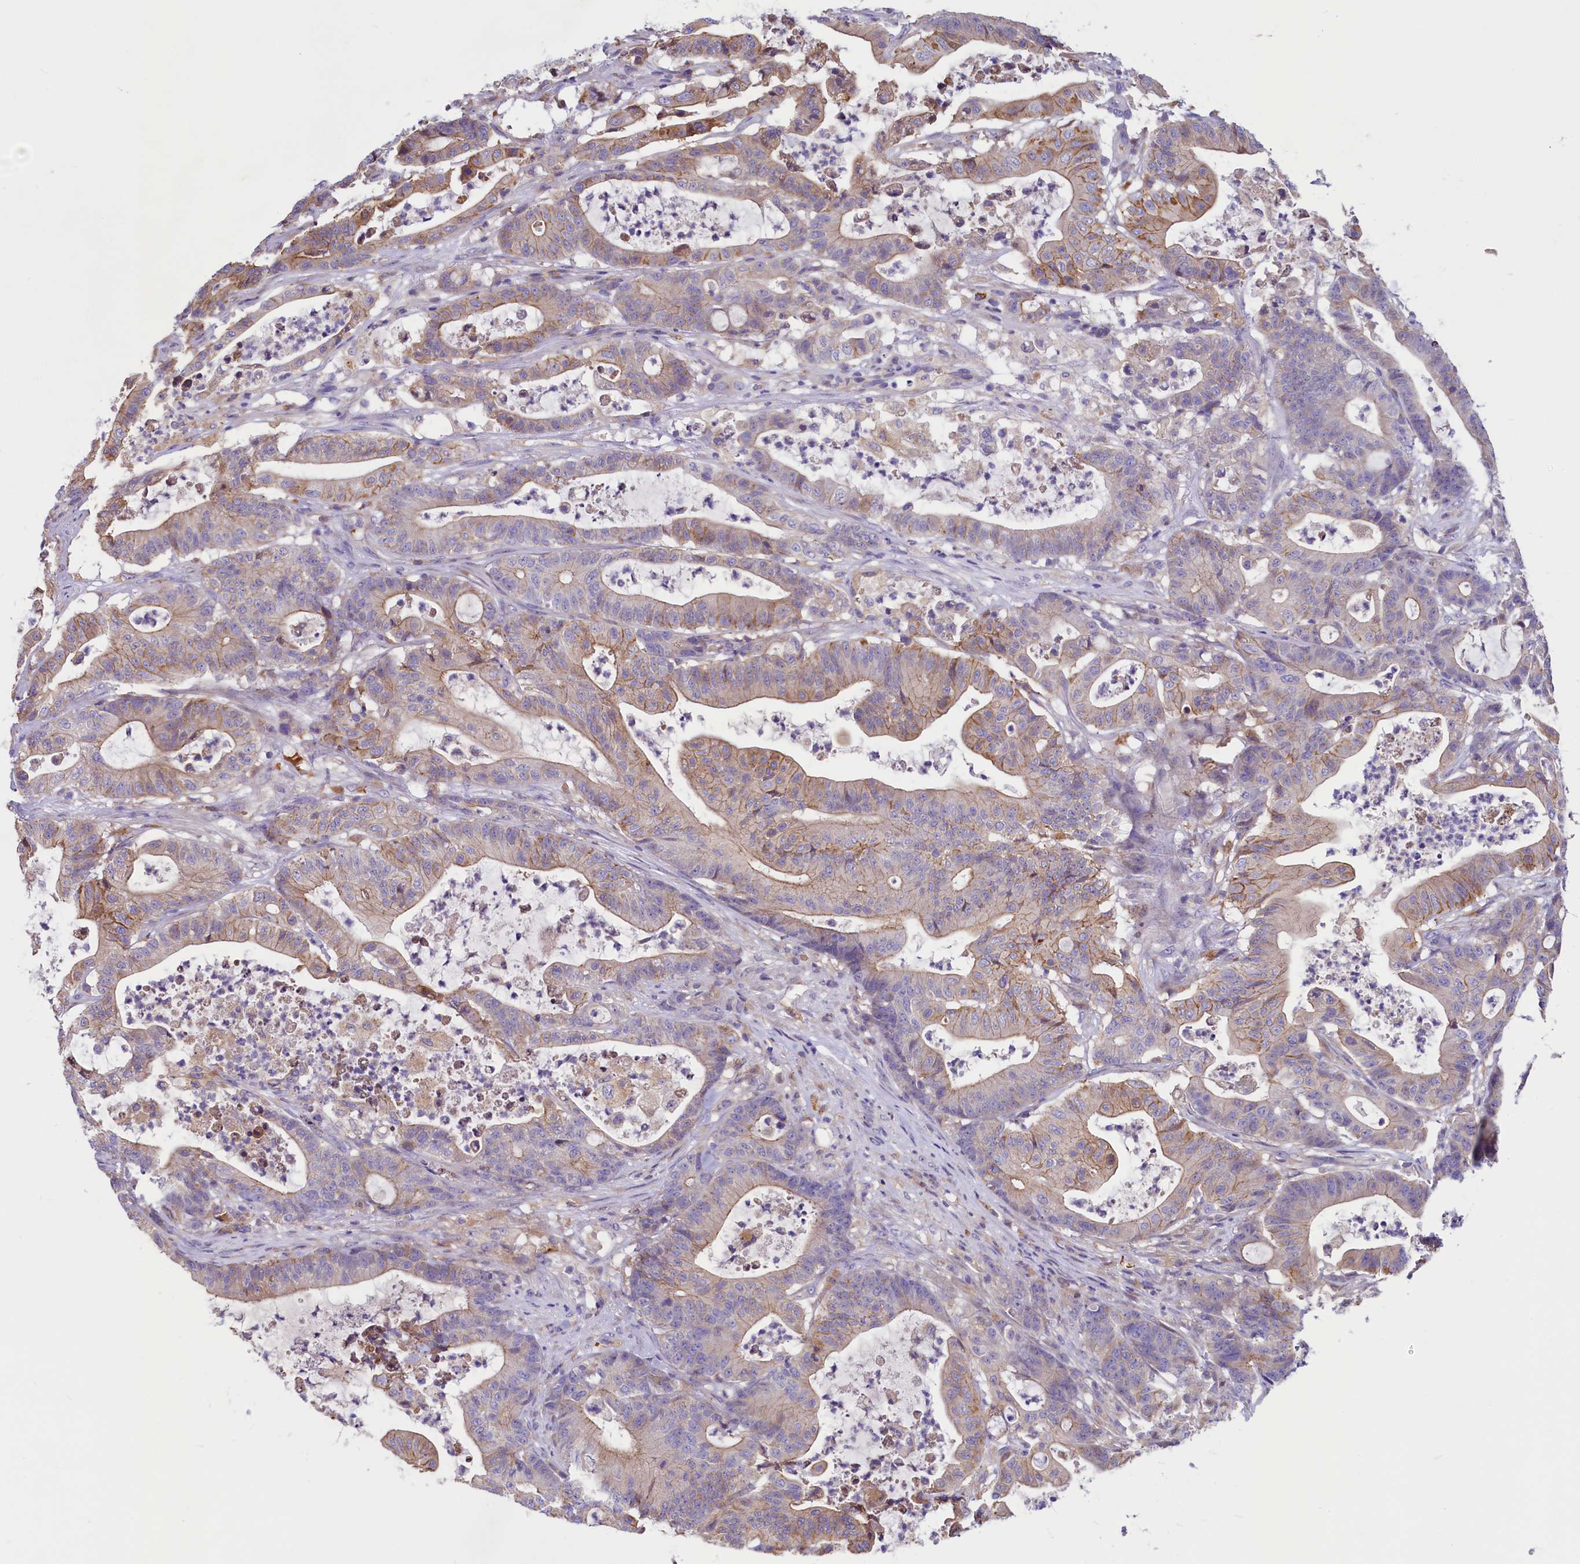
{"staining": {"intensity": "moderate", "quantity": "25%-75%", "location": "cytoplasmic/membranous"}, "tissue": "colorectal cancer", "cell_type": "Tumor cells", "image_type": "cancer", "snomed": [{"axis": "morphology", "description": "Adenocarcinoma, NOS"}, {"axis": "topography", "description": "Colon"}], "caption": "Protein staining exhibits moderate cytoplasmic/membranous expression in approximately 25%-75% of tumor cells in colorectal cancer.", "gene": "HPS6", "patient": {"sex": "female", "age": 84}}